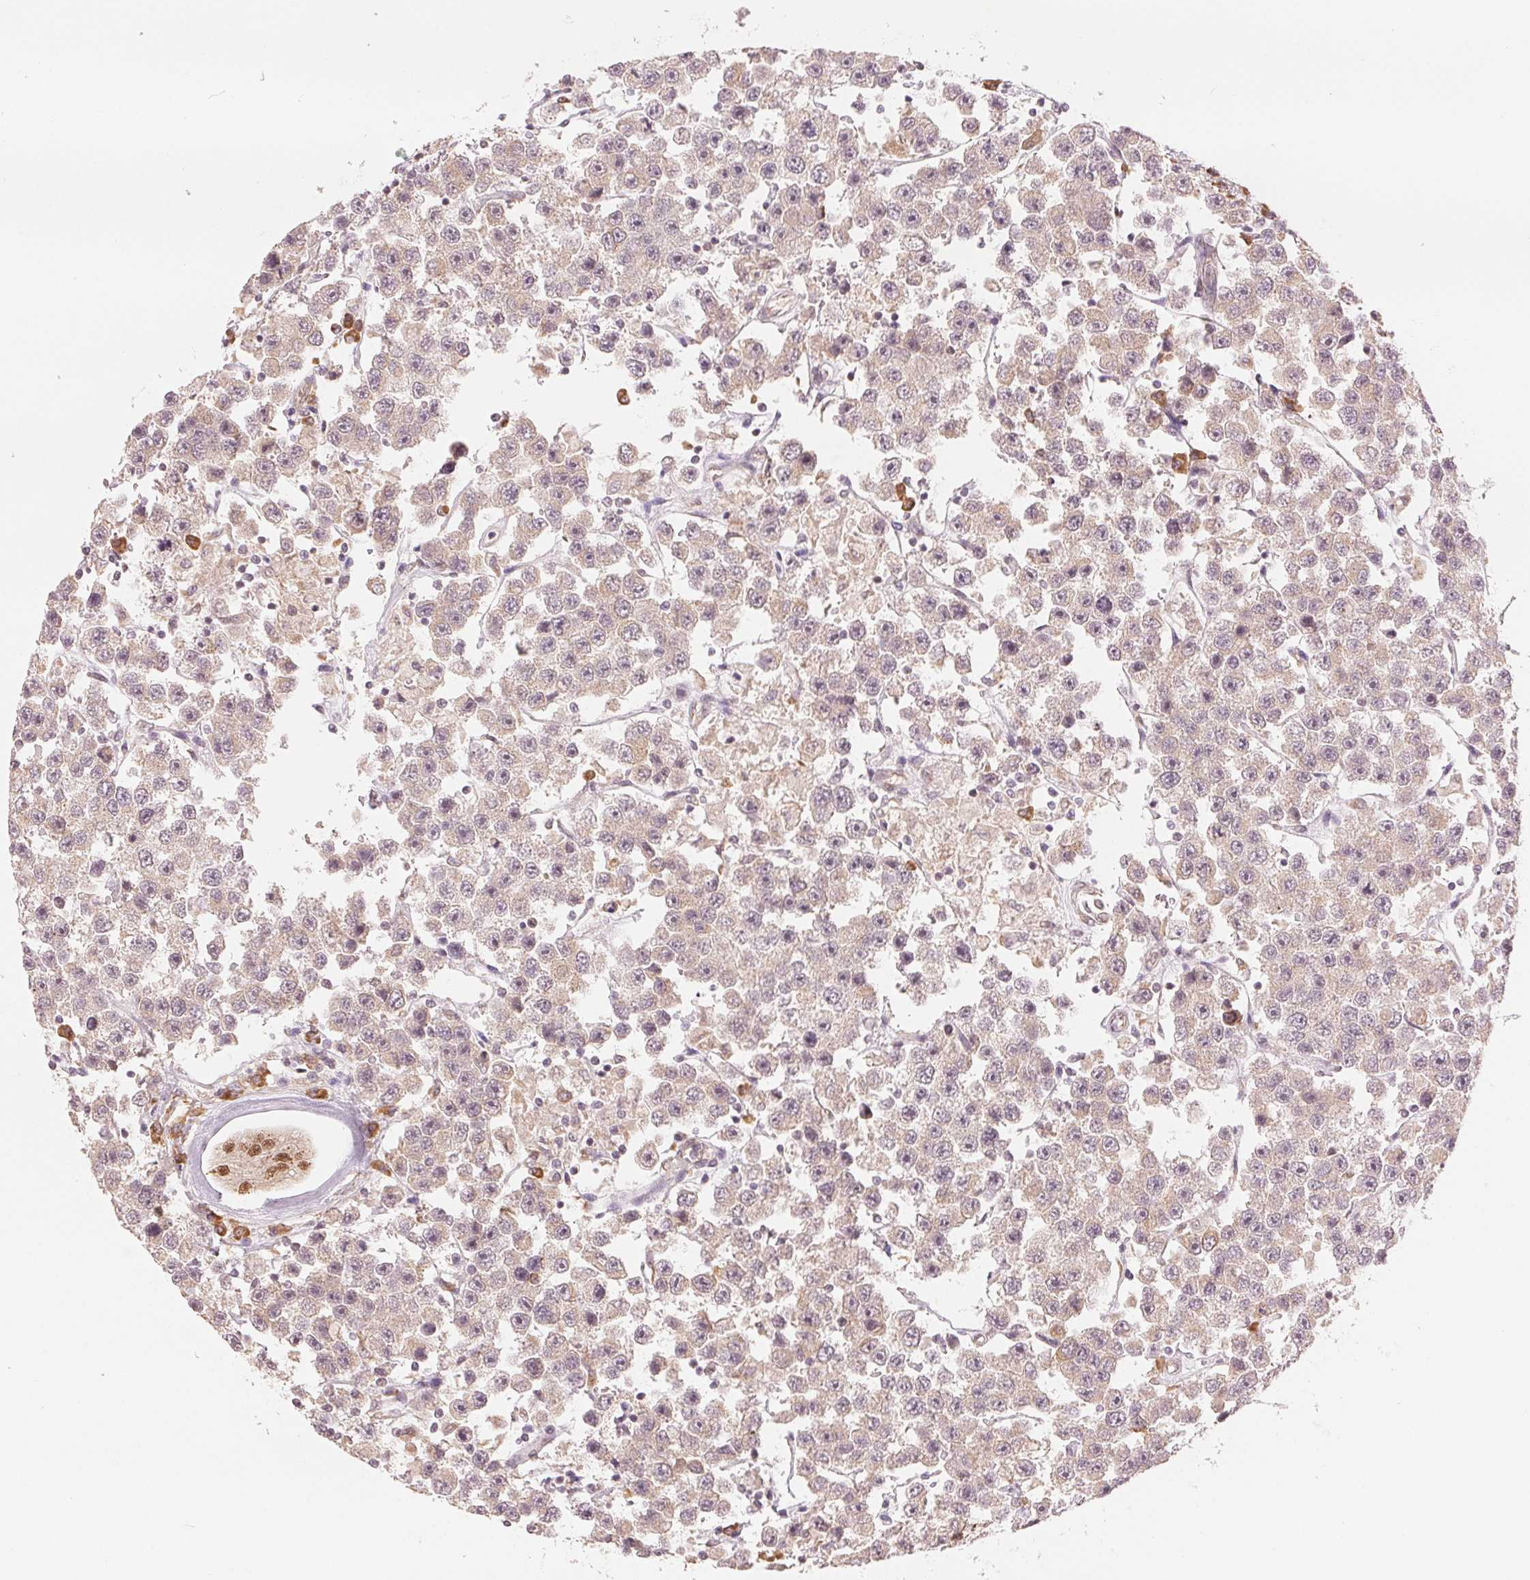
{"staining": {"intensity": "weak", "quantity": ">75%", "location": "cytoplasmic/membranous"}, "tissue": "testis cancer", "cell_type": "Tumor cells", "image_type": "cancer", "snomed": [{"axis": "morphology", "description": "Seminoma, NOS"}, {"axis": "topography", "description": "Testis"}], "caption": "There is low levels of weak cytoplasmic/membranous expression in tumor cells of seminoma (testis), as demonstrated by immunohistochemical staining (brown color).", "gene": "SLC20A1", "patient": {"sex": "male", "age": 45}}